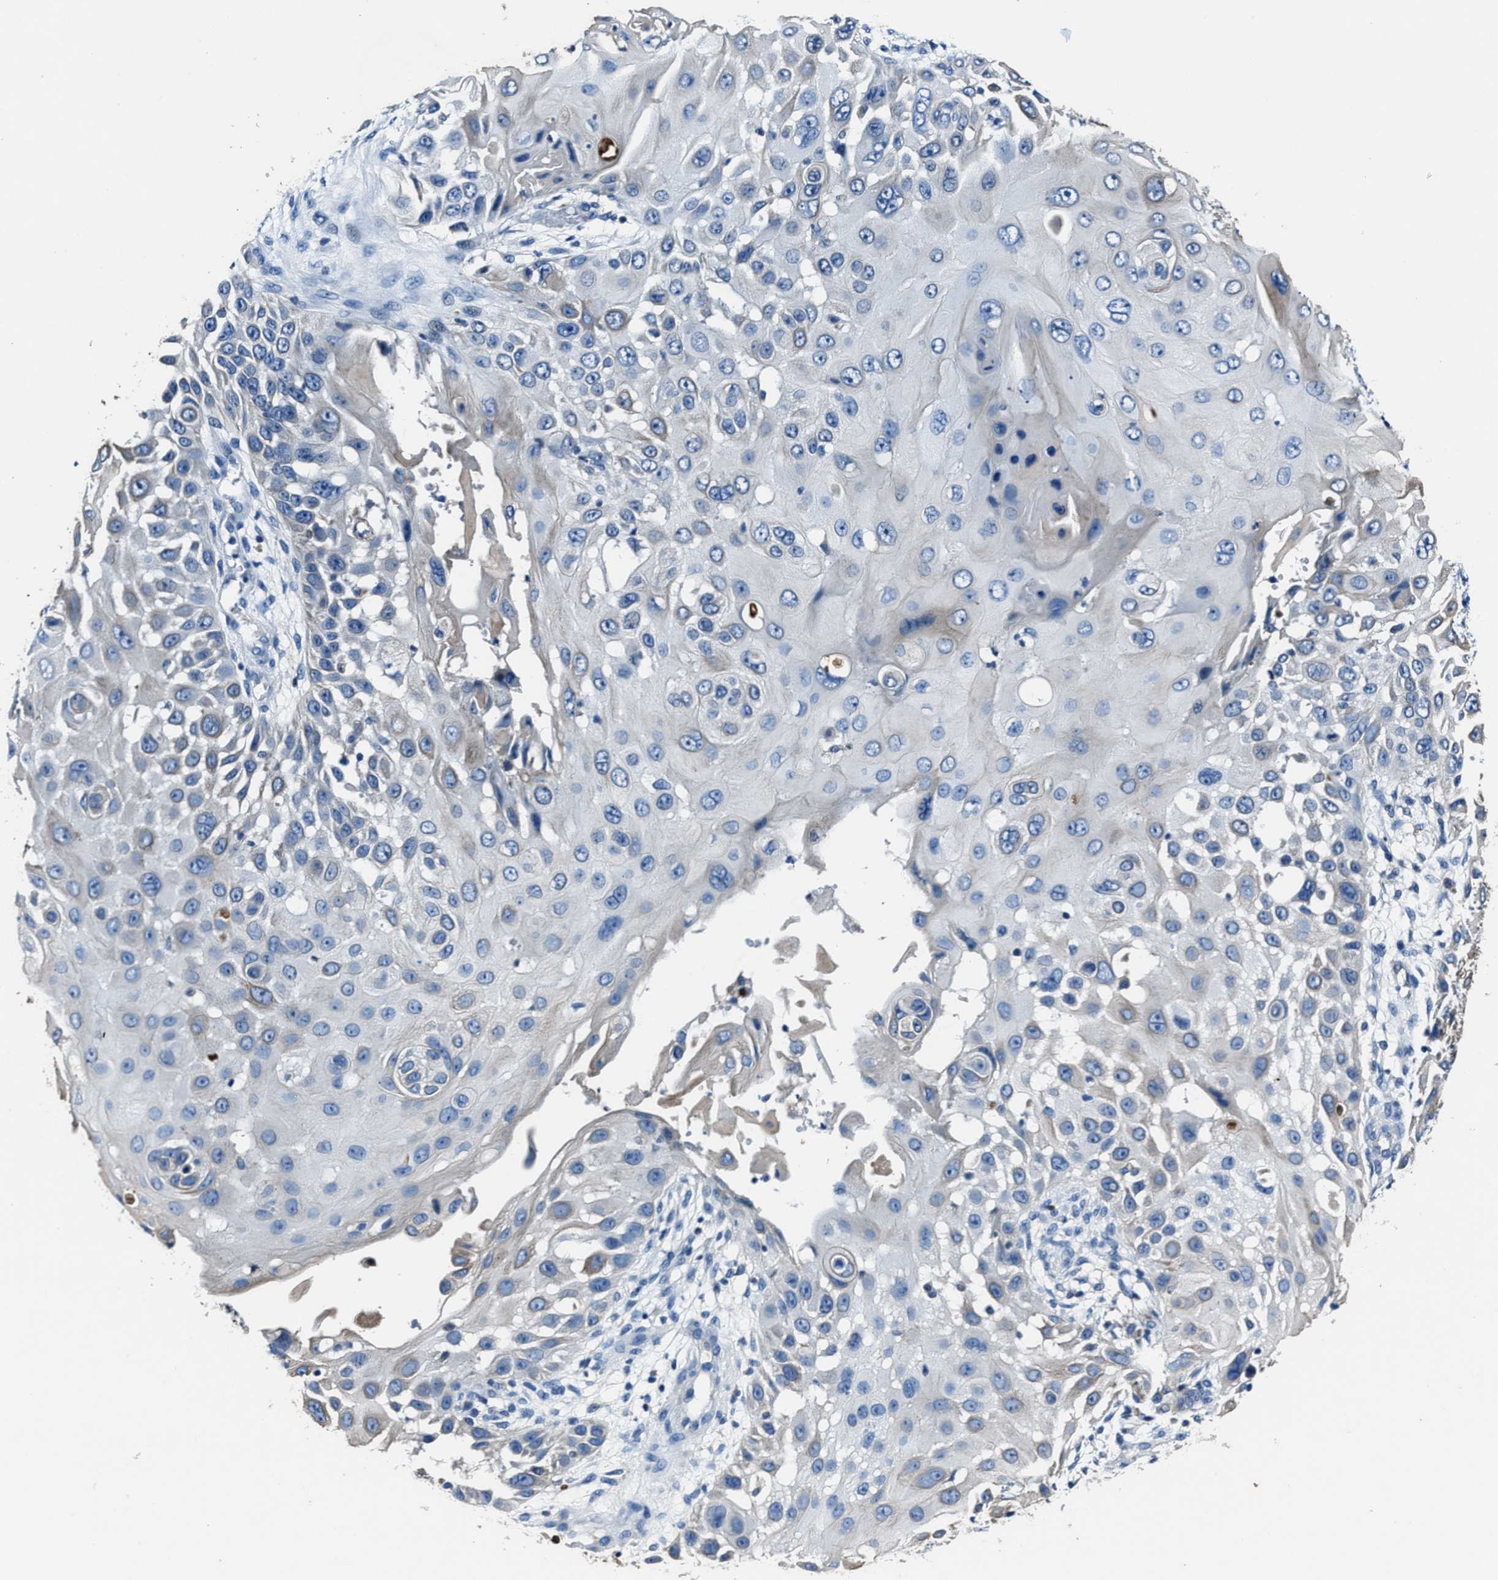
{"staining": {"intensity": "negative", "quantity": "none", "location": "none"}, "tissue": "skin cancer", "cell_type": "Tumor cells", "image_type": "cancer", "snomed": [{"axis": "morphology", "description": "Squamous cell carcinoma, NOS"}, {"axis": "topography", "description": "Skin"}], "caption": "IHC of human skin cancer displays no staining in tumor cells.", "gene": "FGL2", "patient": {"sex": "female", "age": 44}}